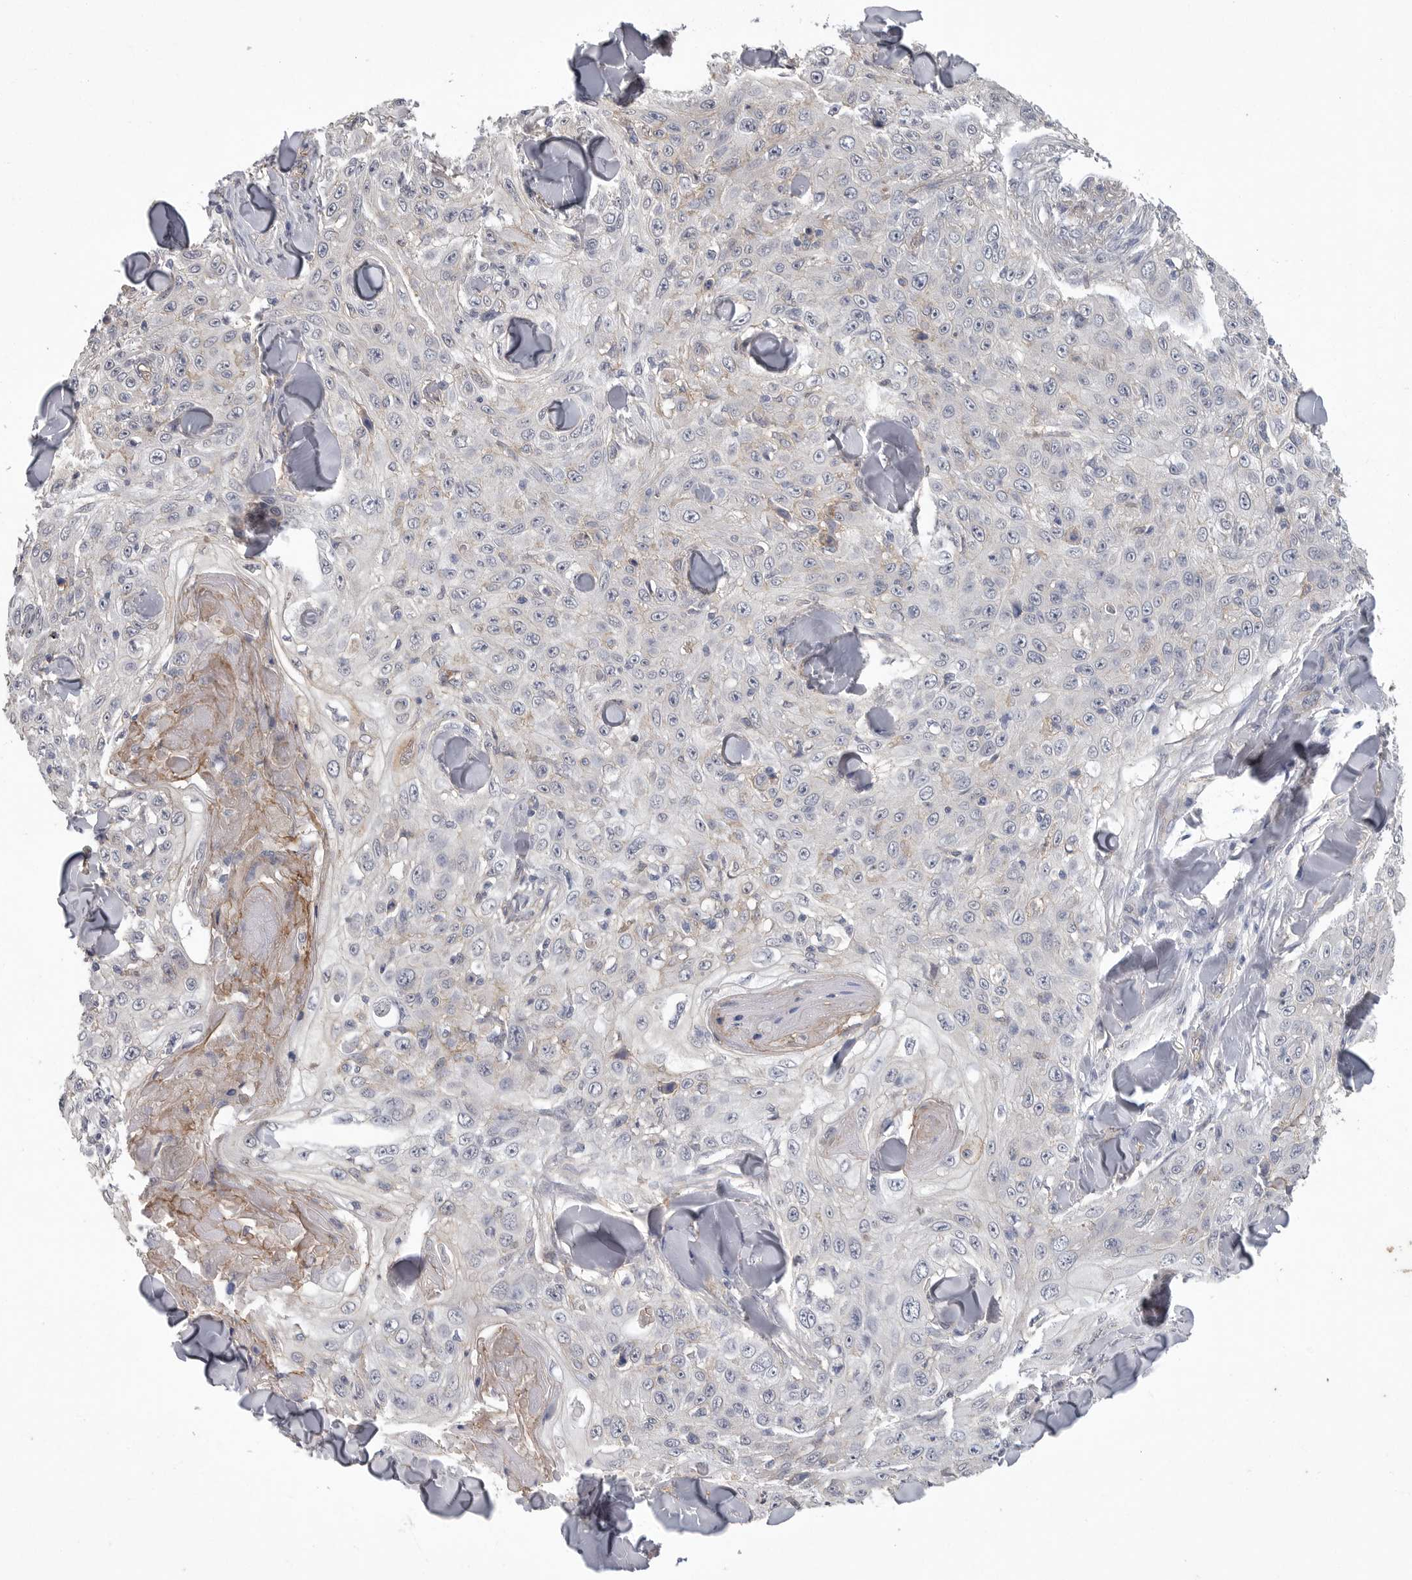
{"staining": {"intensity": "negative", "quantity": "none", "location": "none"}, "tissue": "skin cancer", "cell_type": "Tumor cells", "image_type": "cancer", "snomed": [{"axis": "morphology", "description": "Squamous cell carcinoma, NOS"}, {"axis": "topography", "description": "Skin"}], "caption": "Immunohistochemistry (IHC) image of neoplastic tissue: skin cancer (squamous cell carcinoma) stained with DAB exhibits no significant protein positivity in tumor cells.", "gene": "NECTIN2", "patient": {"sex": "male", "age": 86}}